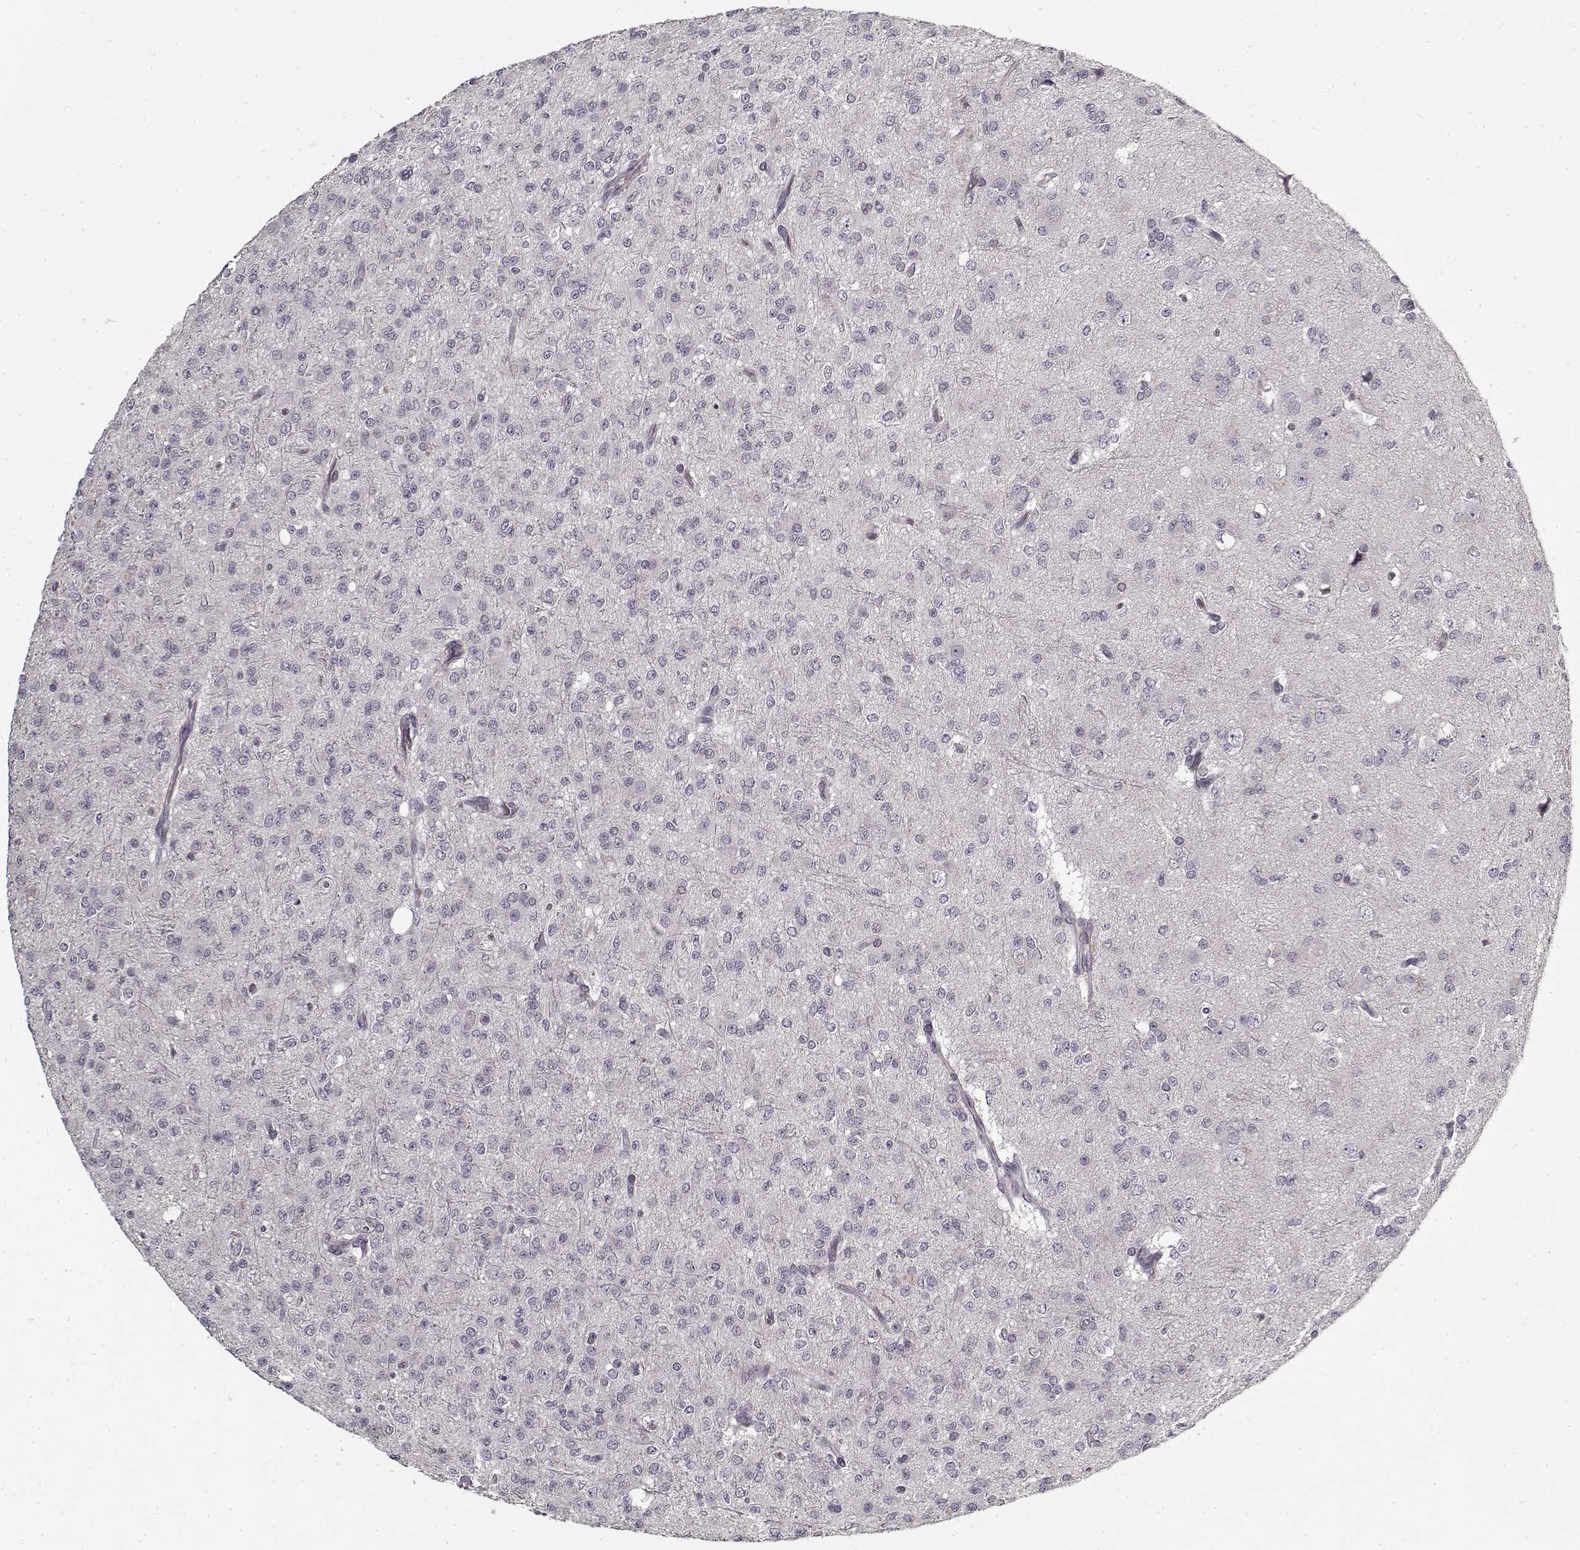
{"staining": {"intensity": "negative", "quantity": "none", "location": "none"}, "tissue": "glioma", "cell_type": "Tumor cells", "image_type": "cancer", "snomed": [{"axis": "morphology", "description": "Glioma, malignant, Low grade"}, {"axis": "topography", "description": "Brain"}], "caption": "Tumor cells are negative for protein expression in human low-grade glioma (malignant). (DAB (3,3'-diaminobenzidine) immunohistochemistry, high magnification).", "gene": "LAMA2", "patient": {"sex": "male", "age": 27}}